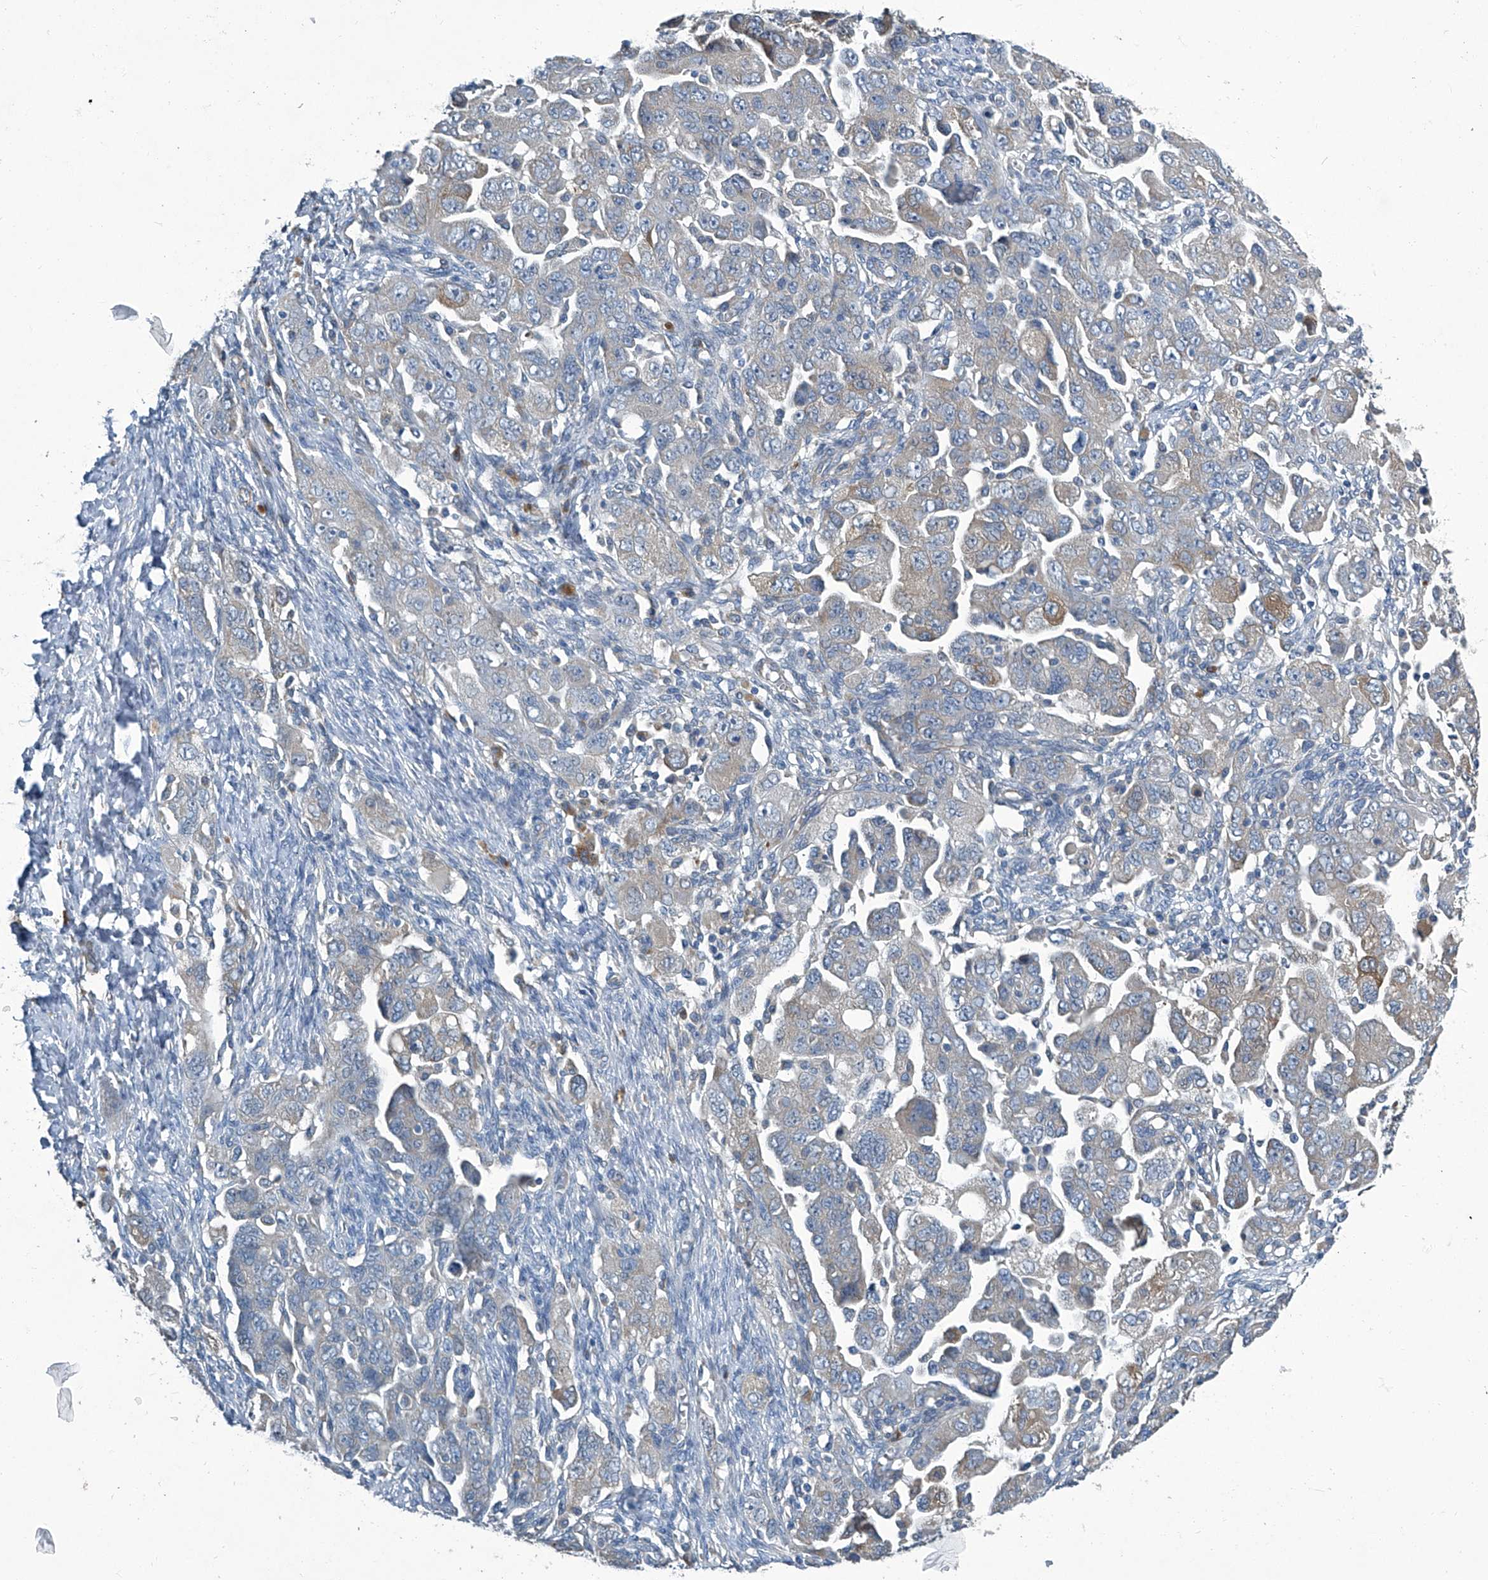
{"staining": {"intensity": "moderate", "quantity": "<25%", "location": "cytoplasmic/membranous"}, "tissue": "ovarian cancer", "cell_type": "Tumor cells", "image_type": "cancer", "snomed": [{"axis": "morphology", "description": "Carcinoma, NOS"}, {"axis": "morphology", "description": "Cystadenocarcinoma, serous, NOS"}, {"axis": "topography", "description": "Ovary"}], "caption": "The immunohistochemical stain highlights moderate cytoplasmic/membranous positivity in tumor cells of ovarian carcinoma tissue.", "gene": "SLC26A11", "patient": {"sex": "female", "age": 69}}